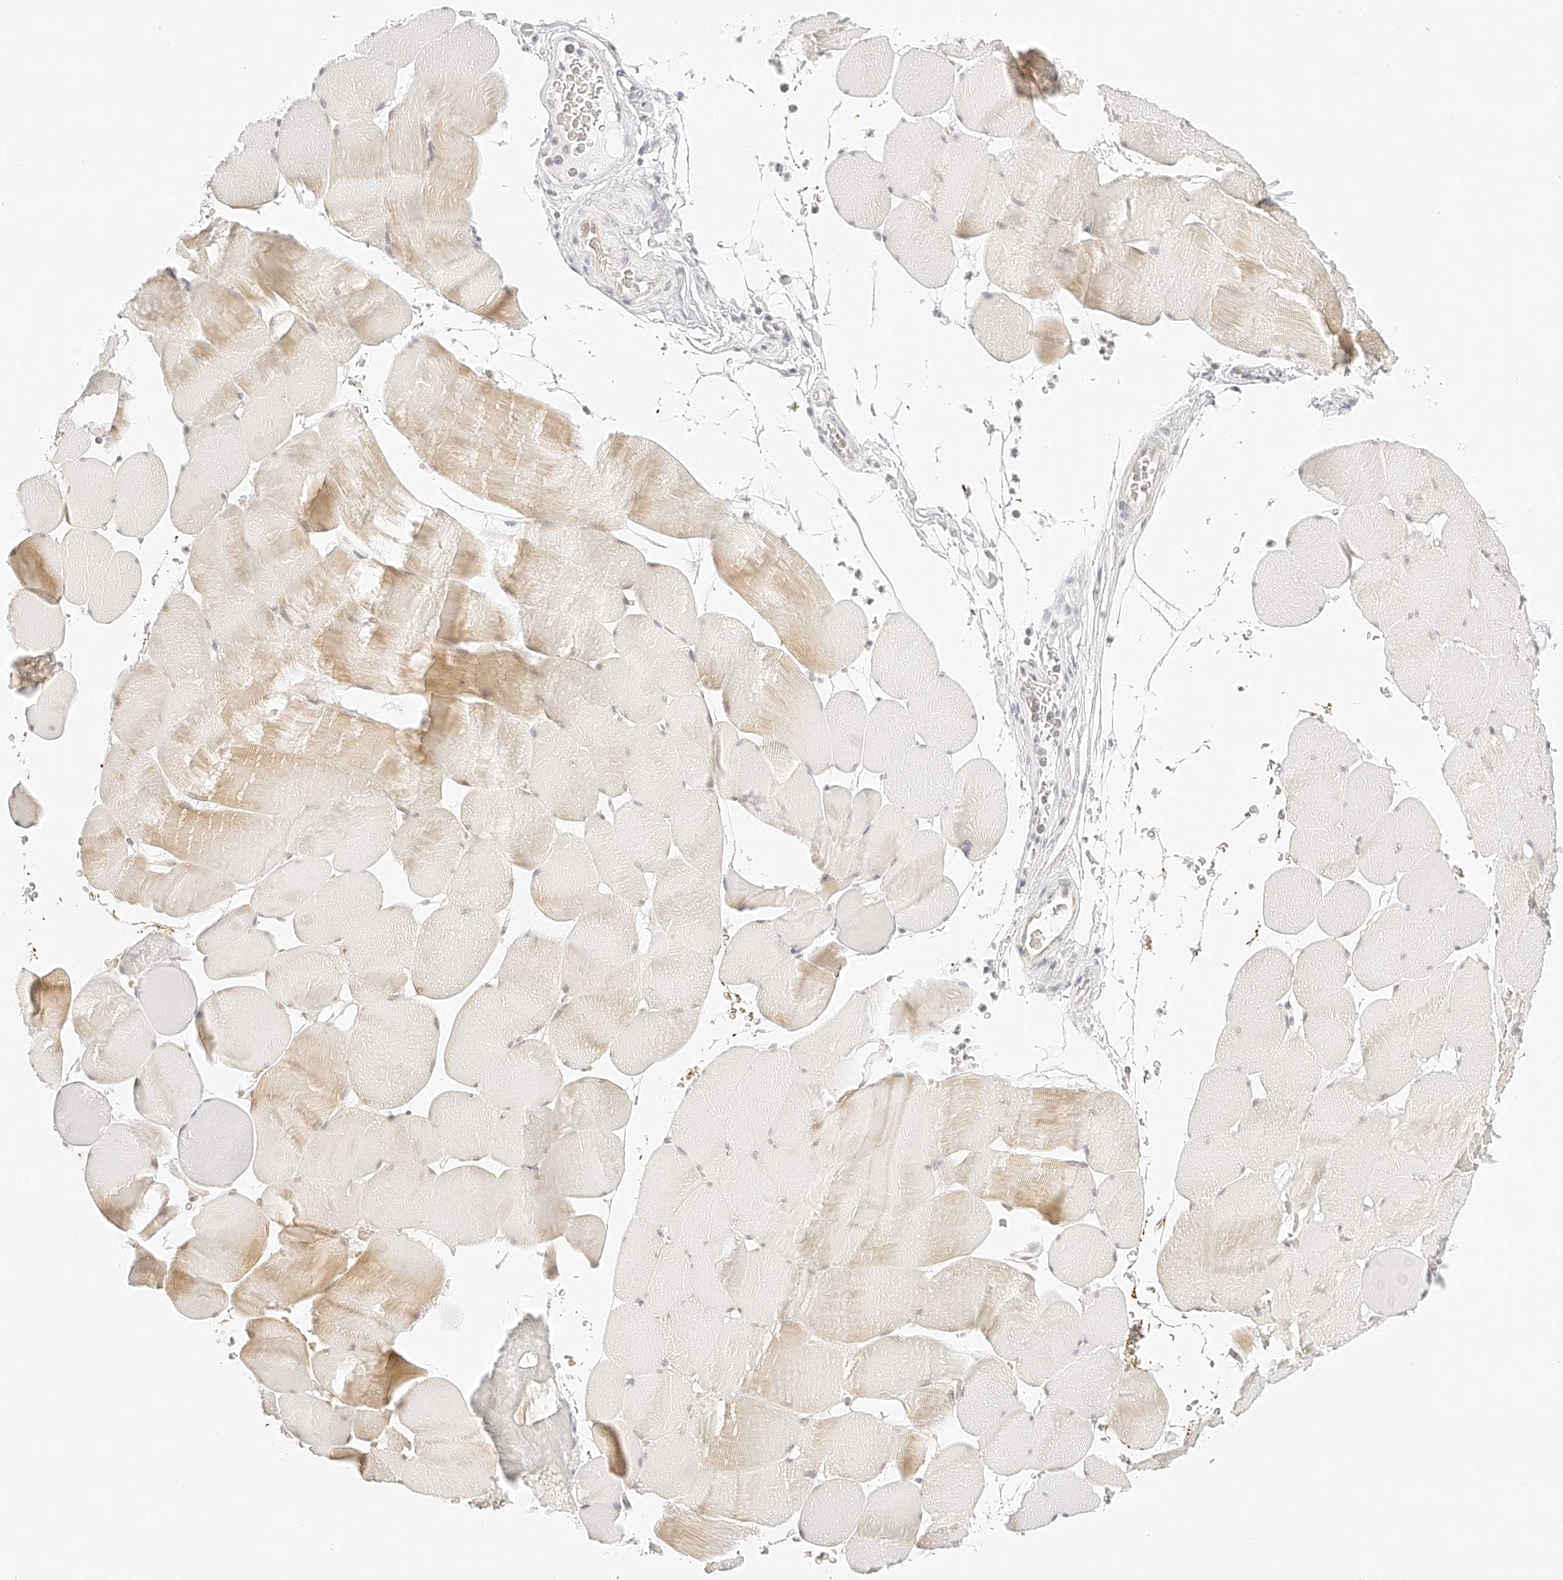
{"staining": {"intensity": "moderate", "quantity": "<25%", "location": "cytoplasmic/membranous"}, "tissue": "skeletal muscle", "cell_type": "Myocytes", "image_type": "normal", "snomed": [{"axis": "morphology", "description": "Normal tissue, NOS"}, {"axis": "topography", "description": "Skeletal muscle"}], "caption": "About <25% of myocytes in unremarkable skeletal muscle reveal moderate cytoplasmic/membranous protein positivity as visualized by brown immunohistochemical staining.", "gene": "ZFP69", "patient": {"sex": "male", "age": 62}}